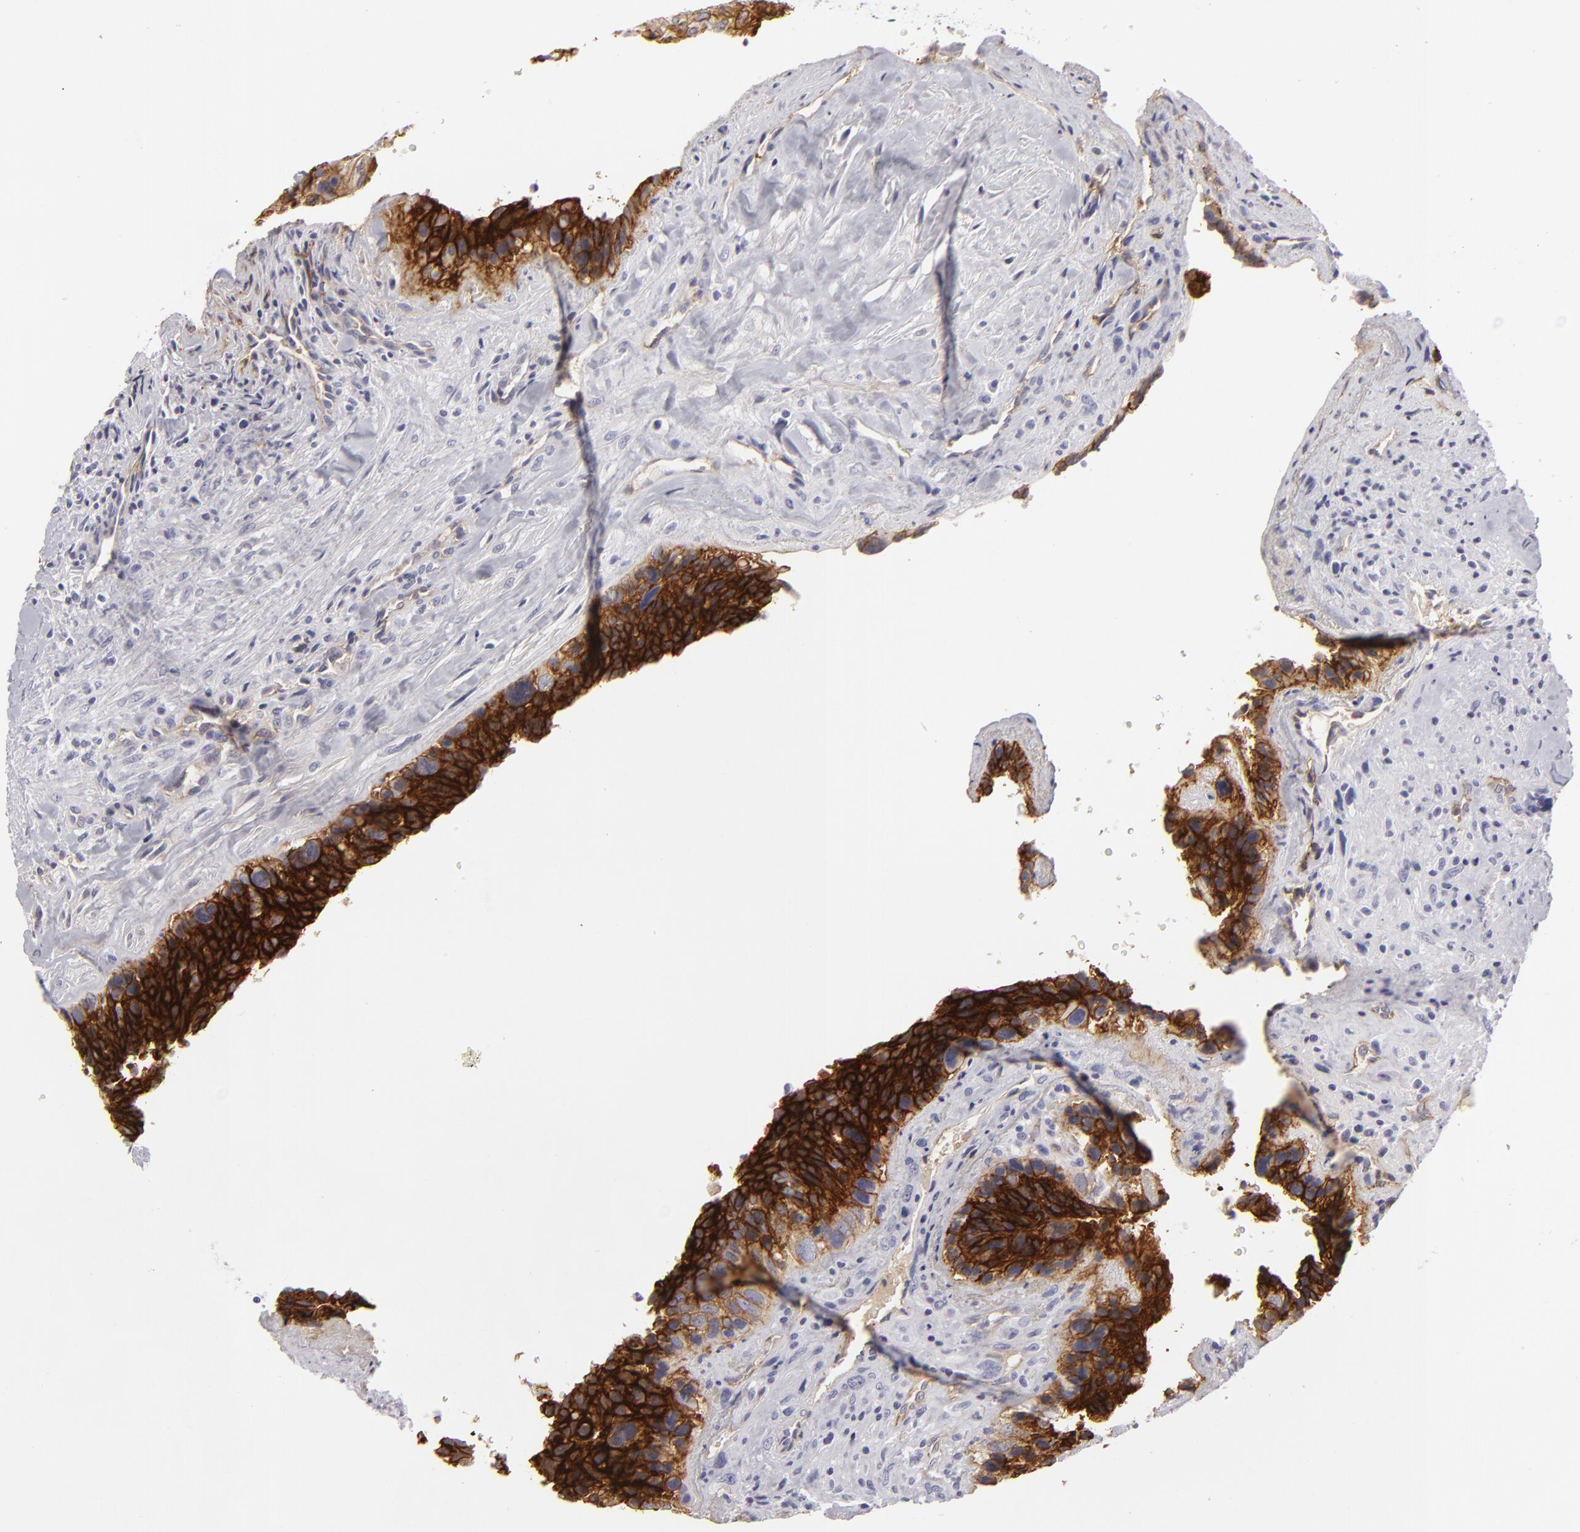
{"staining": {"intensity": "strong", "quantity": ">75%", "location": "cytoplasmic/membranous"}, "tissue": "breast cancer", "cell_type": "Tumor cells", "image_type": "cancer", "snomed": [{"axis": "morphology", "description": "Neoplasm, malignant, NOS"}, {"axis": "topography", "description": "Breast"}], "caption": "This is an image of immunohistochemistry (IHC) staining of breast malignant neoplasm, which shows strong staining in the cytoplasmic/membranous of tumor cells.", "gene": "JUP", "patient": {"sex": "female", "age": 50}}